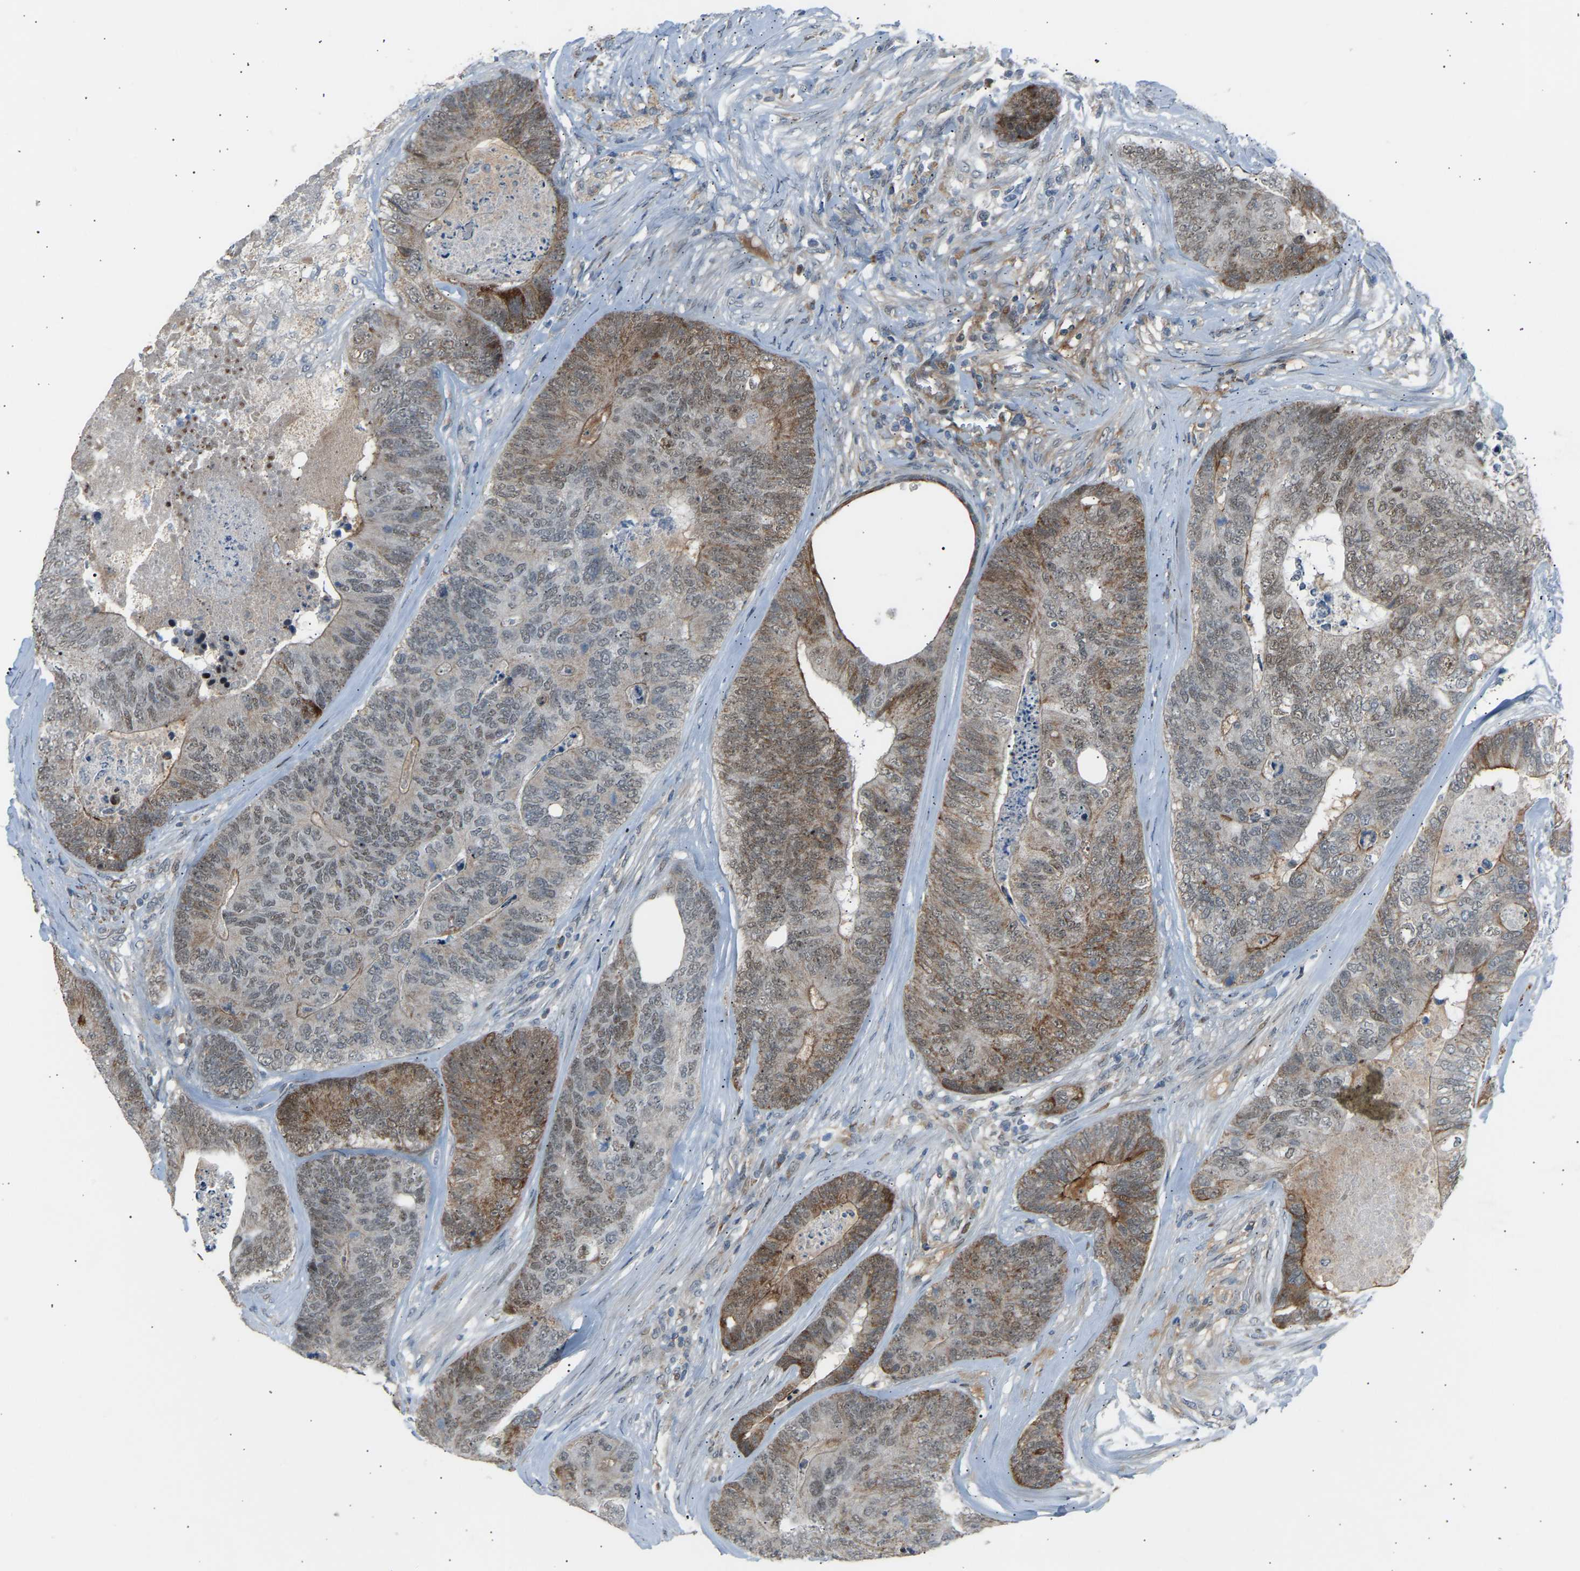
{"staining": {"intensity": "weak", "quantity": "<25%", "location": "cytoplasmic/membranous,nuclear"}, "tissue": "colorectal cancer", "cell_type": "Tumor cells", "image_type": "cancer", "snomed": [{"axis": "morphology", "description": "Adenocarcinoma, NOS"}, {"axis": "topography", "description": "Colon"}], "caption": "Tumor cells are negative for brown protein staining in colorectal cancer (adenocarcinoma).", "gene": "VPS41", "patient": {"sex": "female", "age": 67}}